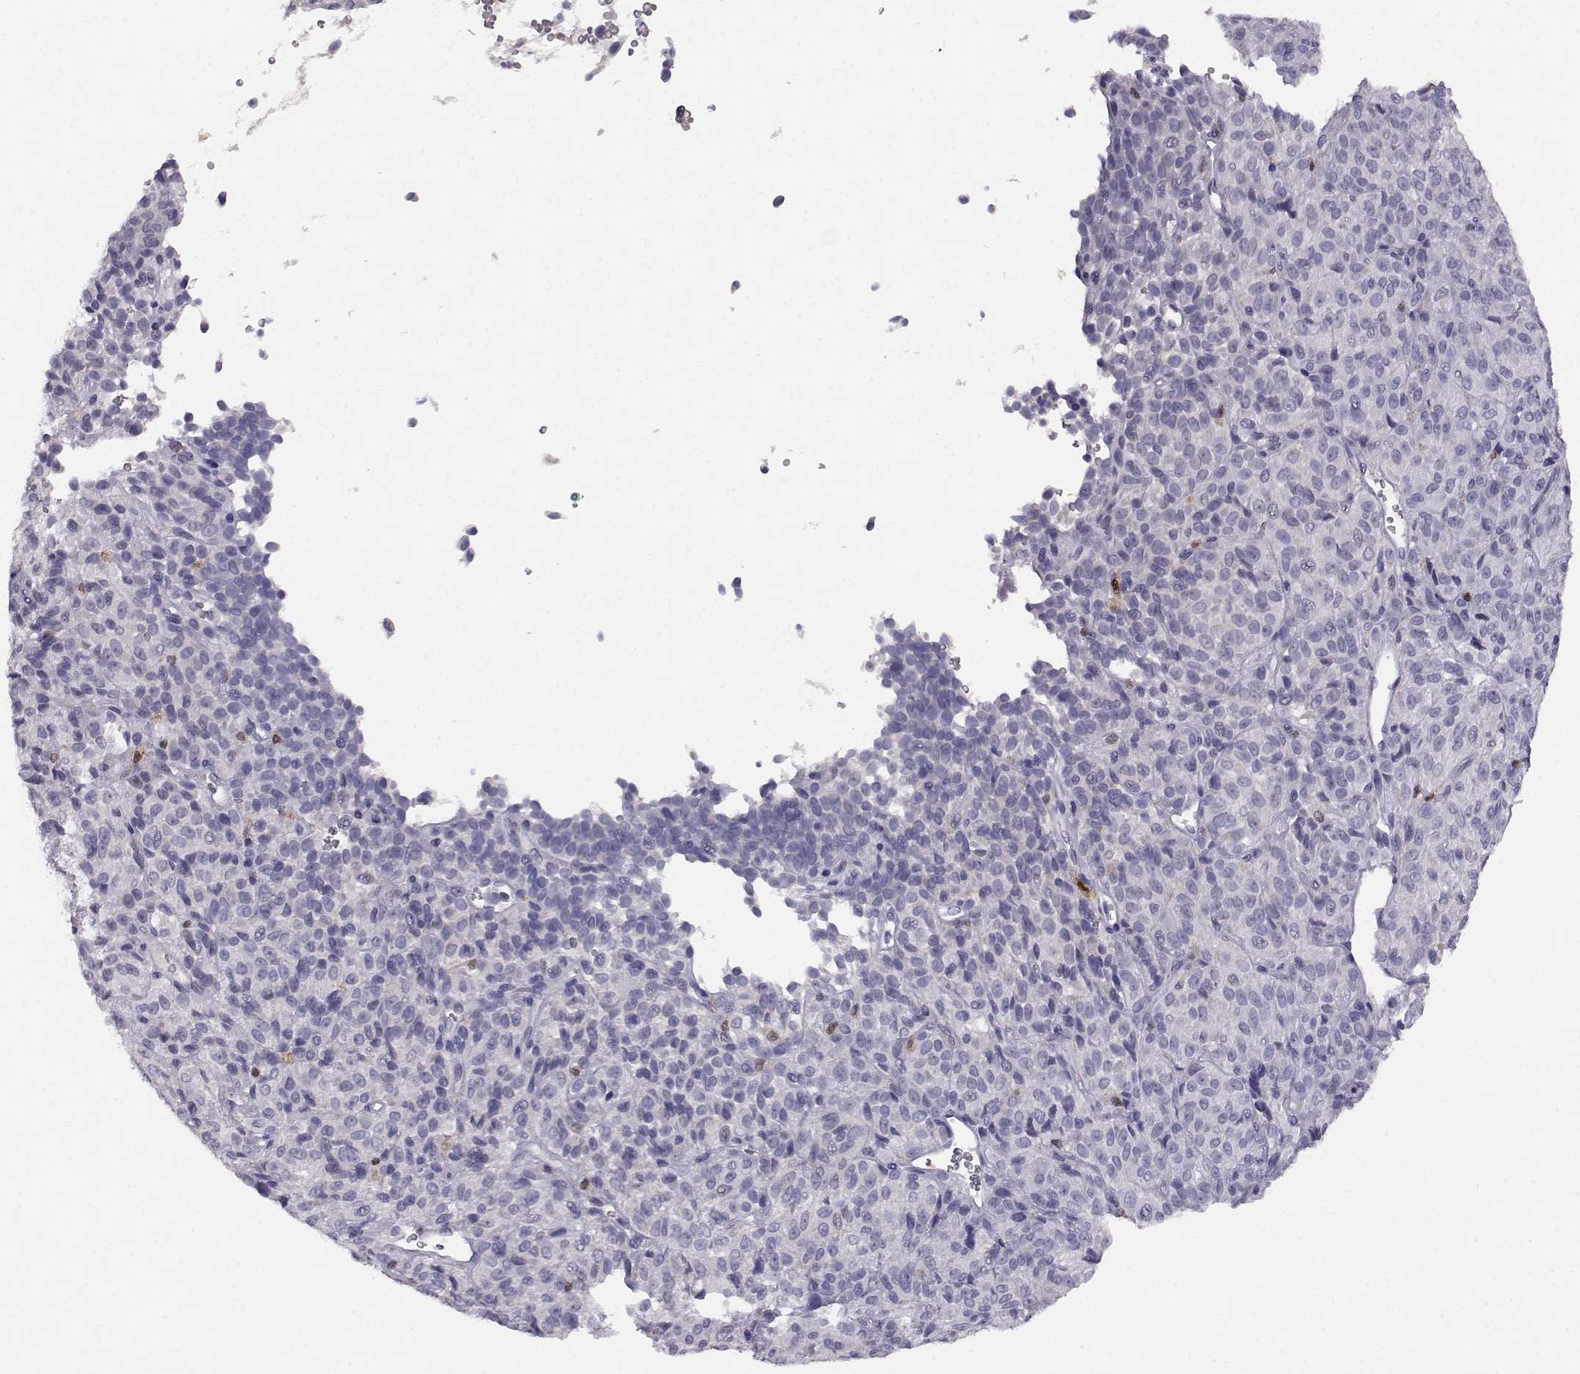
{"staining": {"intensity": "negative", "quantity": "none", "location": "none"}, "tissue": "melanoma", "cell_type": "Tumor cells", "image_type": "cancer", "snomed": [{"axis": "morphology", "description": "Malignant melanoma, Metastatic site"}, {"axis": "topography", "description": "Brain"}], "caption": "Immunohistochemical staining of melanoma exhibits no significant expression in tumor cells.", "gene": "AKR1B1", "patient": {"sex": "female", "age": 56}}